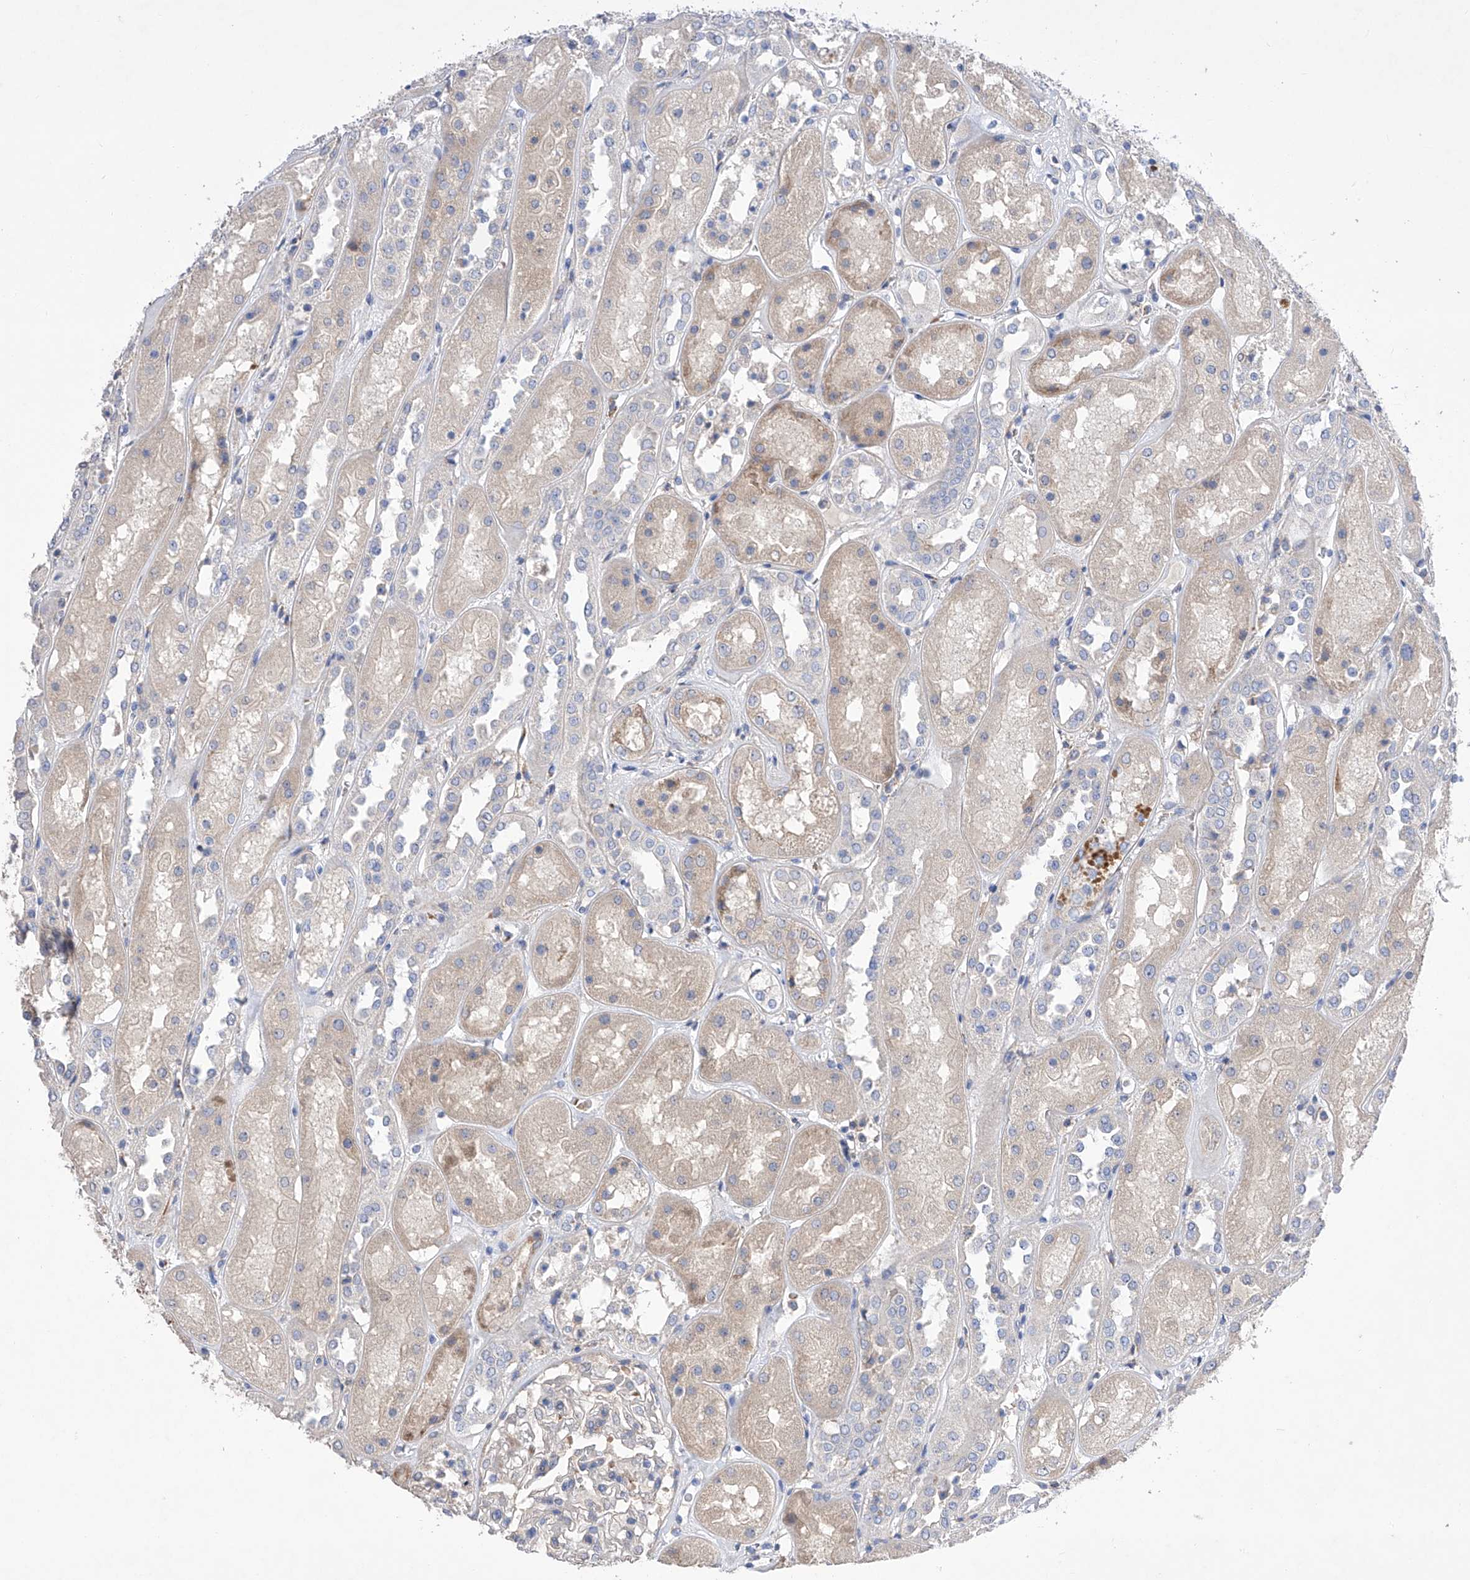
{"staining": {"intensity": "weak", "quantity": "25%-75%", "location": "cytoplasmic/membranous"}, "tissue": "kidney", "cell_type": "Cells in glomeruli", "image_type": "normal", "snomed": [{"axis": "morphology", "description": "Normal tissue, NOS"}, {"axis": "topography", "description": "Kidney"}], "caption": "There is low levels of weak cytoplasmic/membranous staining in cells in glomeruli of normal kidney, as demonstrated by immunohistochemical staining (brown color).", "gene": "NFATC4", "patient": {"sex": "male", "age": 70}}